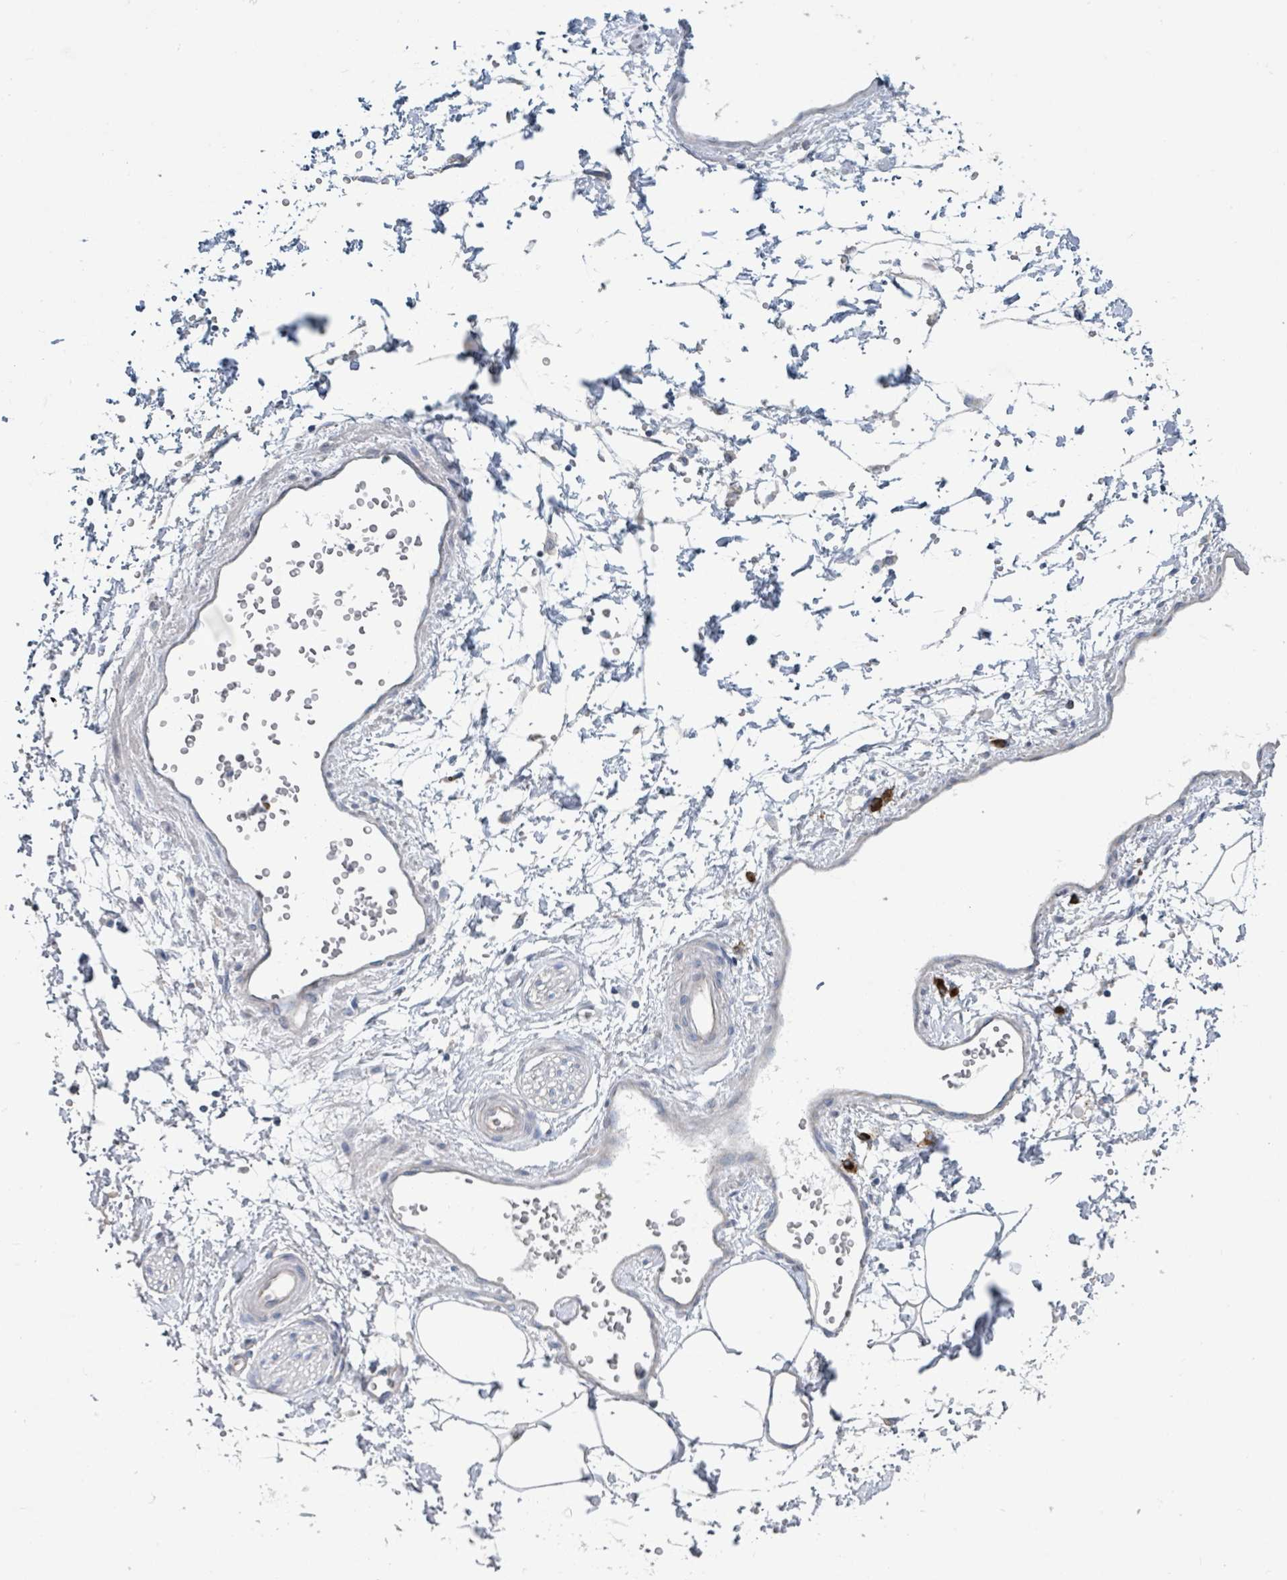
{"staining": {"intensity": "negative", "quantity": "none", "location": "none"}, "tissue": "adipose tissue", "cell_type": "Adipocytes", "image_type": "normal", "snomed": [{"axis": "morphology", "description": "Normal tissue, NOS"}, {"axis": "topography", "description": "Prostate"}, {"axis": "topography", "description": "Peripheral nerve tissue"}], "caption": "High power microscopy micrograph of an IHC image of unremarkable adipose tissue, revealing no significant positivity in adipocytes.", "gene": "ANKRD55", "patient": {"sex": "male", "age": 55}}